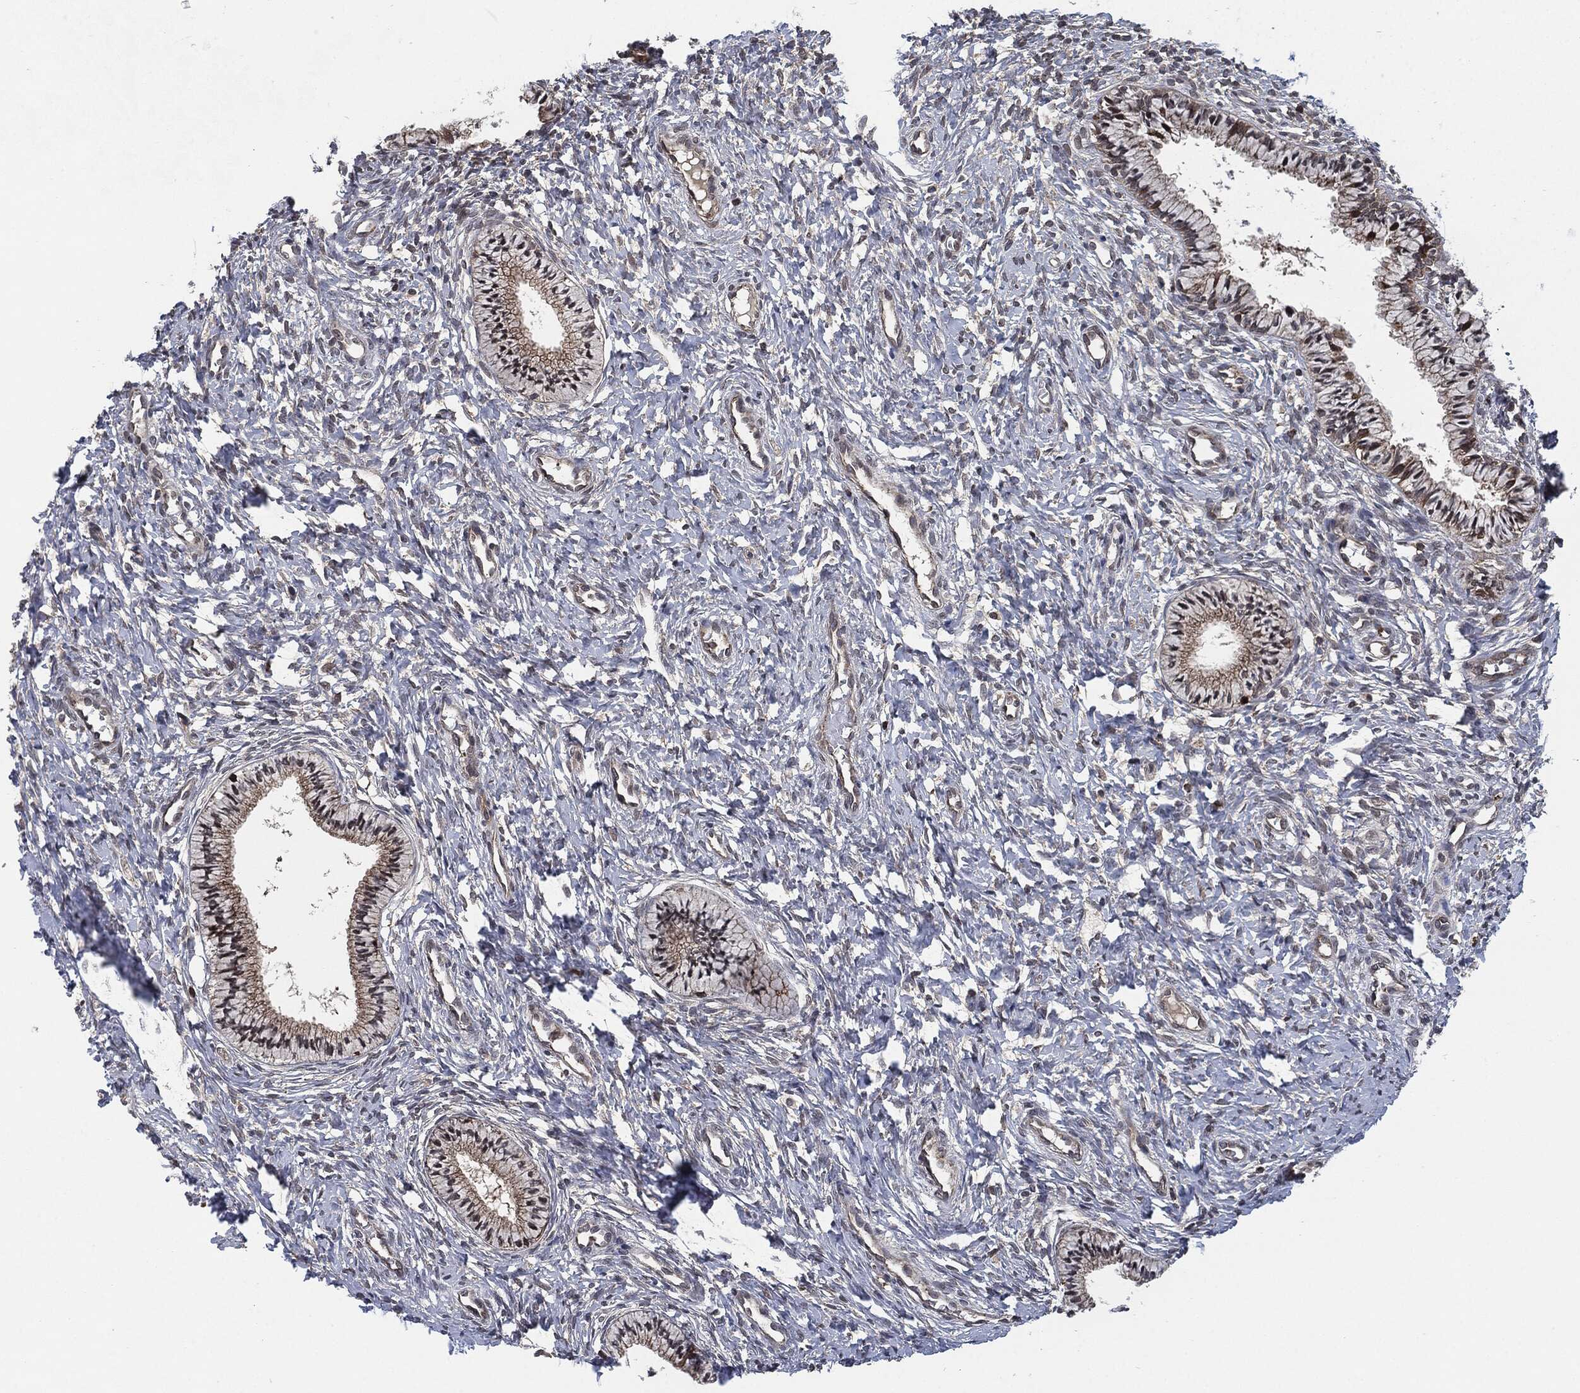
{"staining": {"intensity": "moderate", "quantity": "<25%", "location": "cytoplasmic/membranous"}, "tissue": "cervix", "cell_type": "Glandular cells", "image_type": "normal", "snomed": [{"axis": "morphology", "description": "Normal tissue, NOS"}, {"axis": "topography", "description": "Cervix"}], "caption": "DAB immunohistochemical staining of normal cervix demonstrates moderate cytoplasmic/membranous protein staining in approximately <25% of glandular cells.", "gene": "UBR1", "patient": {"sex": "female", "age": 39}}